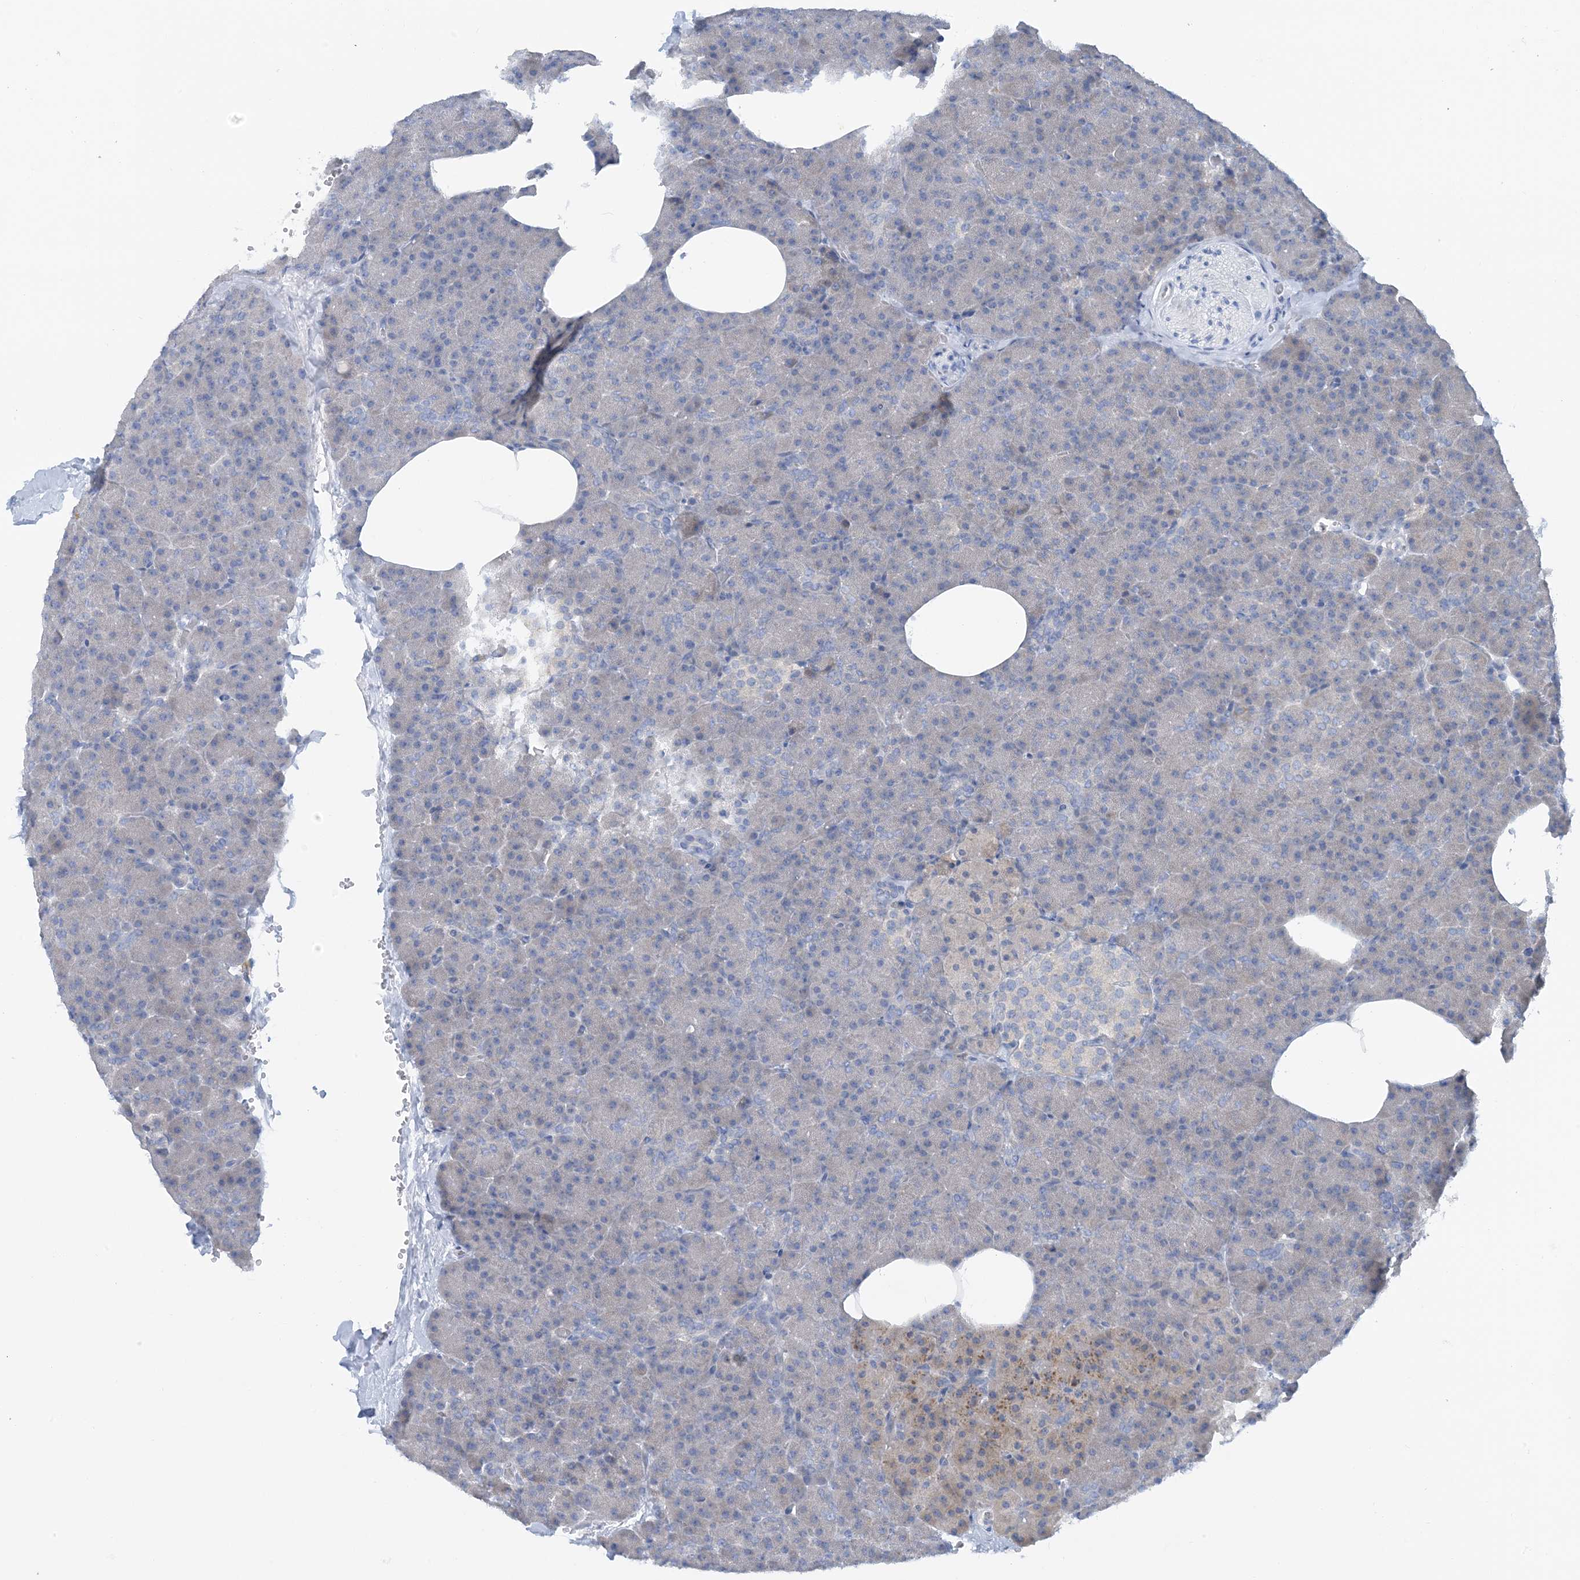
{"staining": {"intensity": "negative", "quantity": "none", "location": "none"}, "tissue": "pancreas", "cell_type": "Exocrine glandular cells", "image_type": "normal", "snomed": [{"axis": "morphology", "description": "Normal tissue, NOS"}, {"axis": "morphology", "description": "Carcinoid, malignant, NOS"}, {"axis": "topography", "description": "Pancreas"}], "caption": "The image demonstrates no staining of exocrine glandular cells in benign pancreas.", "gene": "ZCCHC12", "patient": {"sex": "female", "age": 35}}